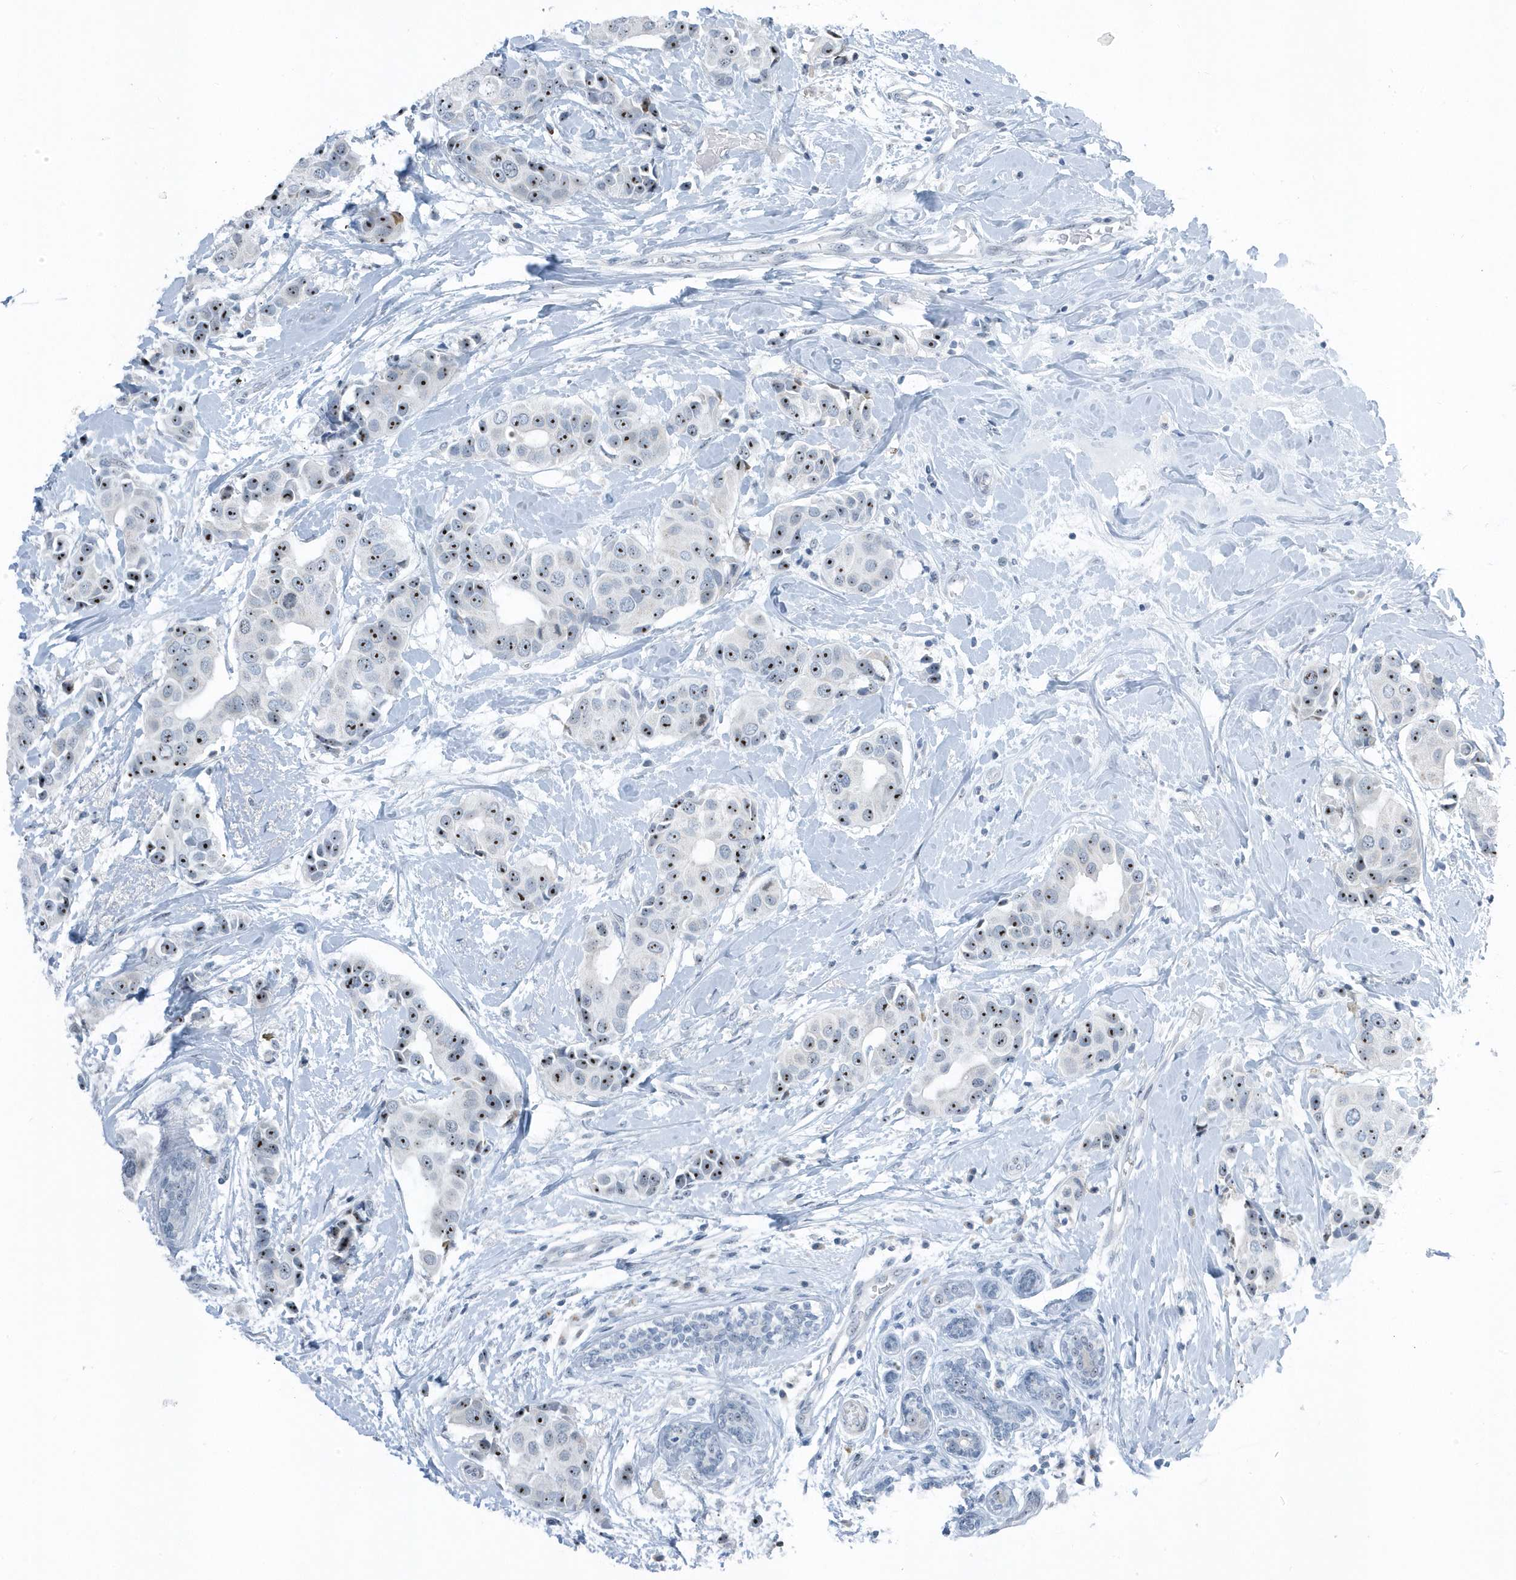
{"staining": {"intensity": "moderate", "quantity": ">75%", "location": "nuclear"}, "tissue": "breast cancer", "cell_type": "Tumor cells", "image_type": "cancer", "snomed": [{"axis": "morphology", "description": "Normal tissue, NOS"}, {"axis": "morphology", "description": "Duct carcinoma"}, {"axis": "topography", "description": "Breast"}], "caption": "A high-resolution micrograph shows immunohistochemistry (IHC) staining of breast infiltrating ductal carcinoma, which displays moderate nuclear staining in approximately >75% of tumor cells. (IHC, brightfield microscopy, high magnification).", "gene": "RPF2", "patient": {"sex": "female", "age": 39}}